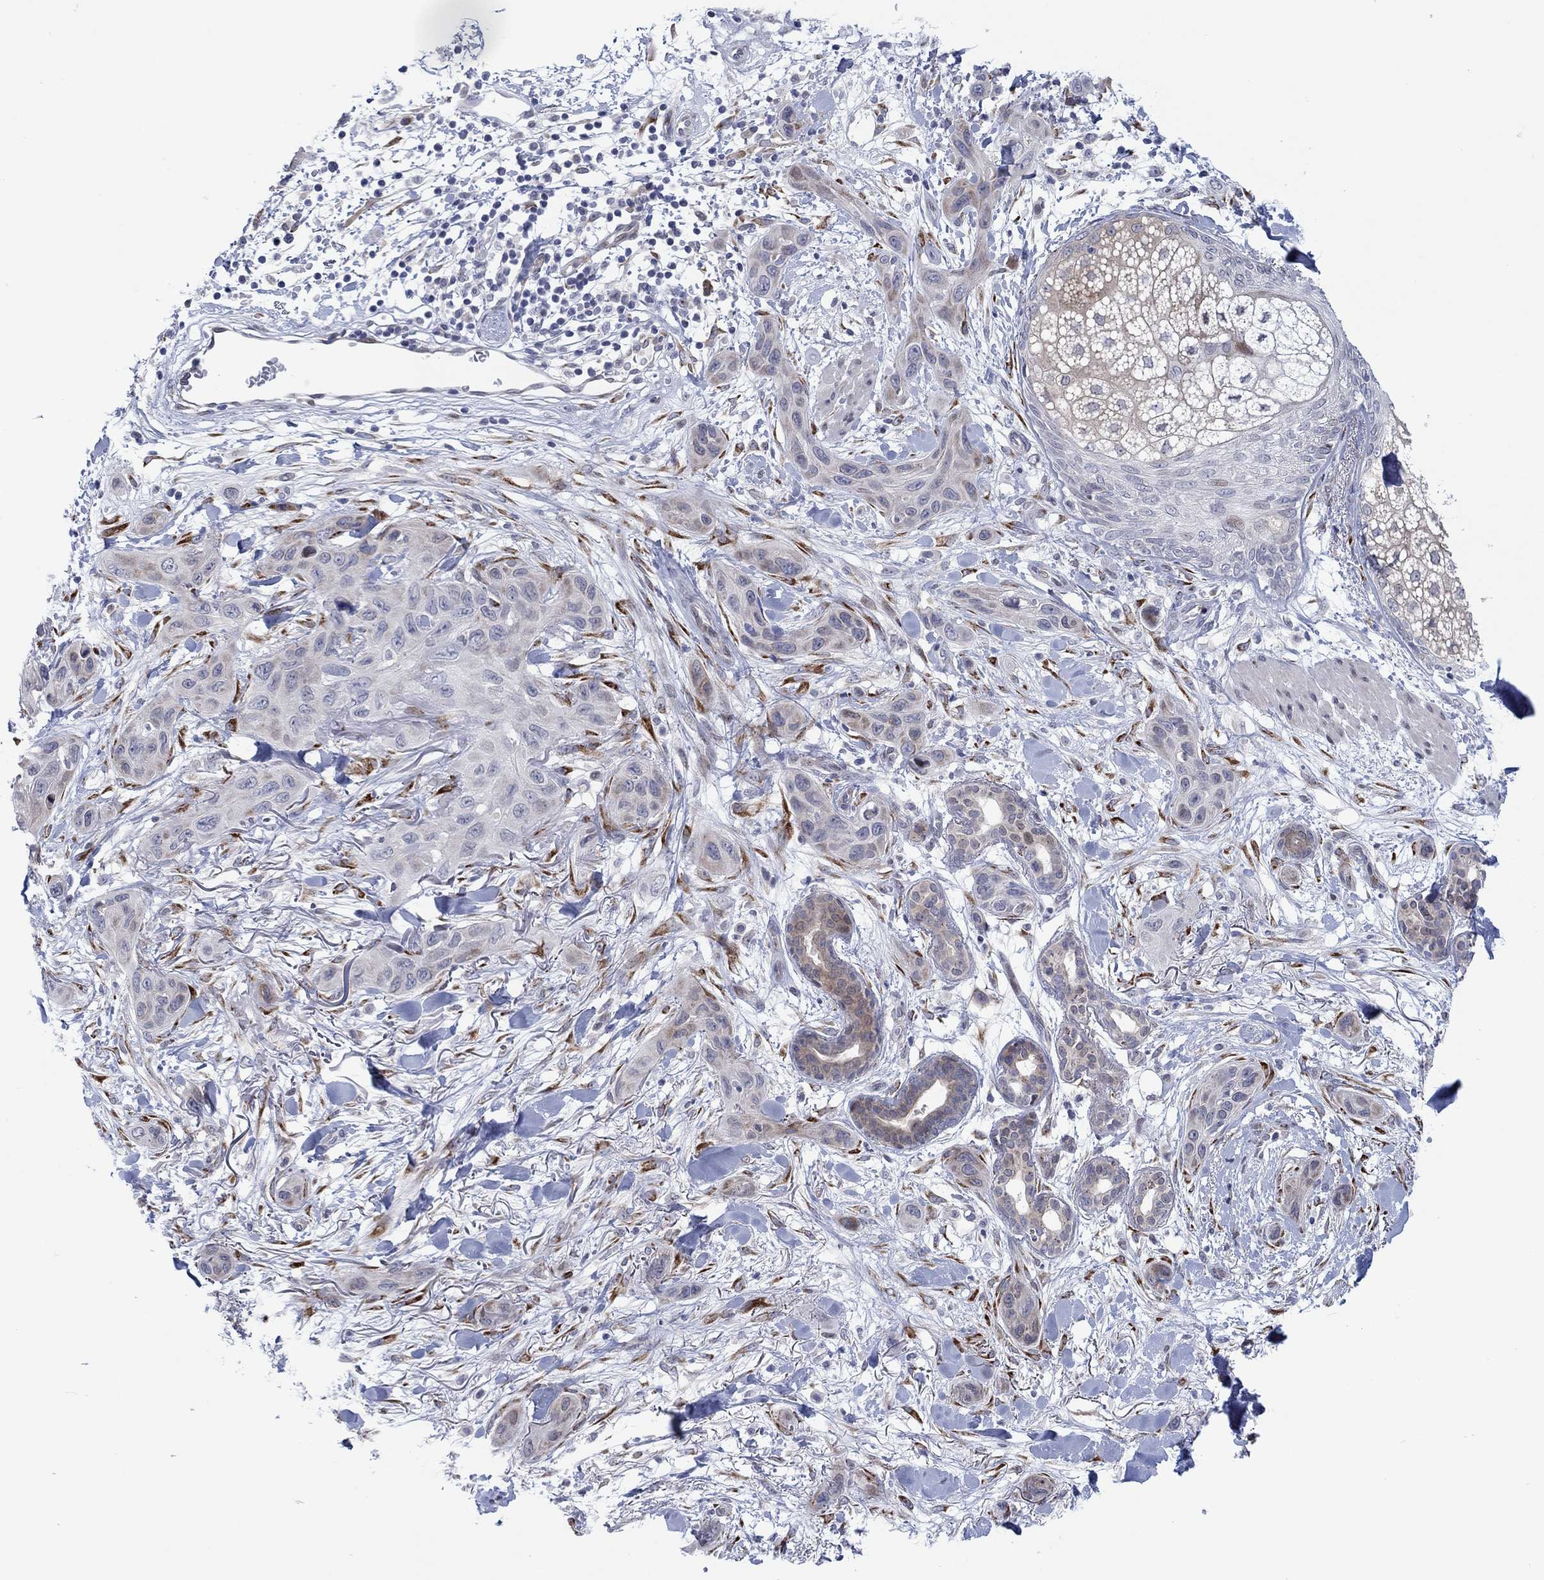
{"staining": {"intensity": "negative", "quantity": "none", "location": "none"}, "tissue": "skin cancer", "cell_type": "Tumor cells", "image_type": "cancer", "snomed": [{"axis": "morphology", "description": "Squamous cell carcinoma, NOS"}, {"axis": "topography", "description": "Skin"}], "caption": "This image is of squamous cell carcinoma (skin) stained with immunohistochemistry (IHC) to label a protein in brown with the nuclei are counter-stained blue. There is no positivity in tumor cells.", "gene": "TTC21B", "patient": {"sex": "male", "age": 78}}